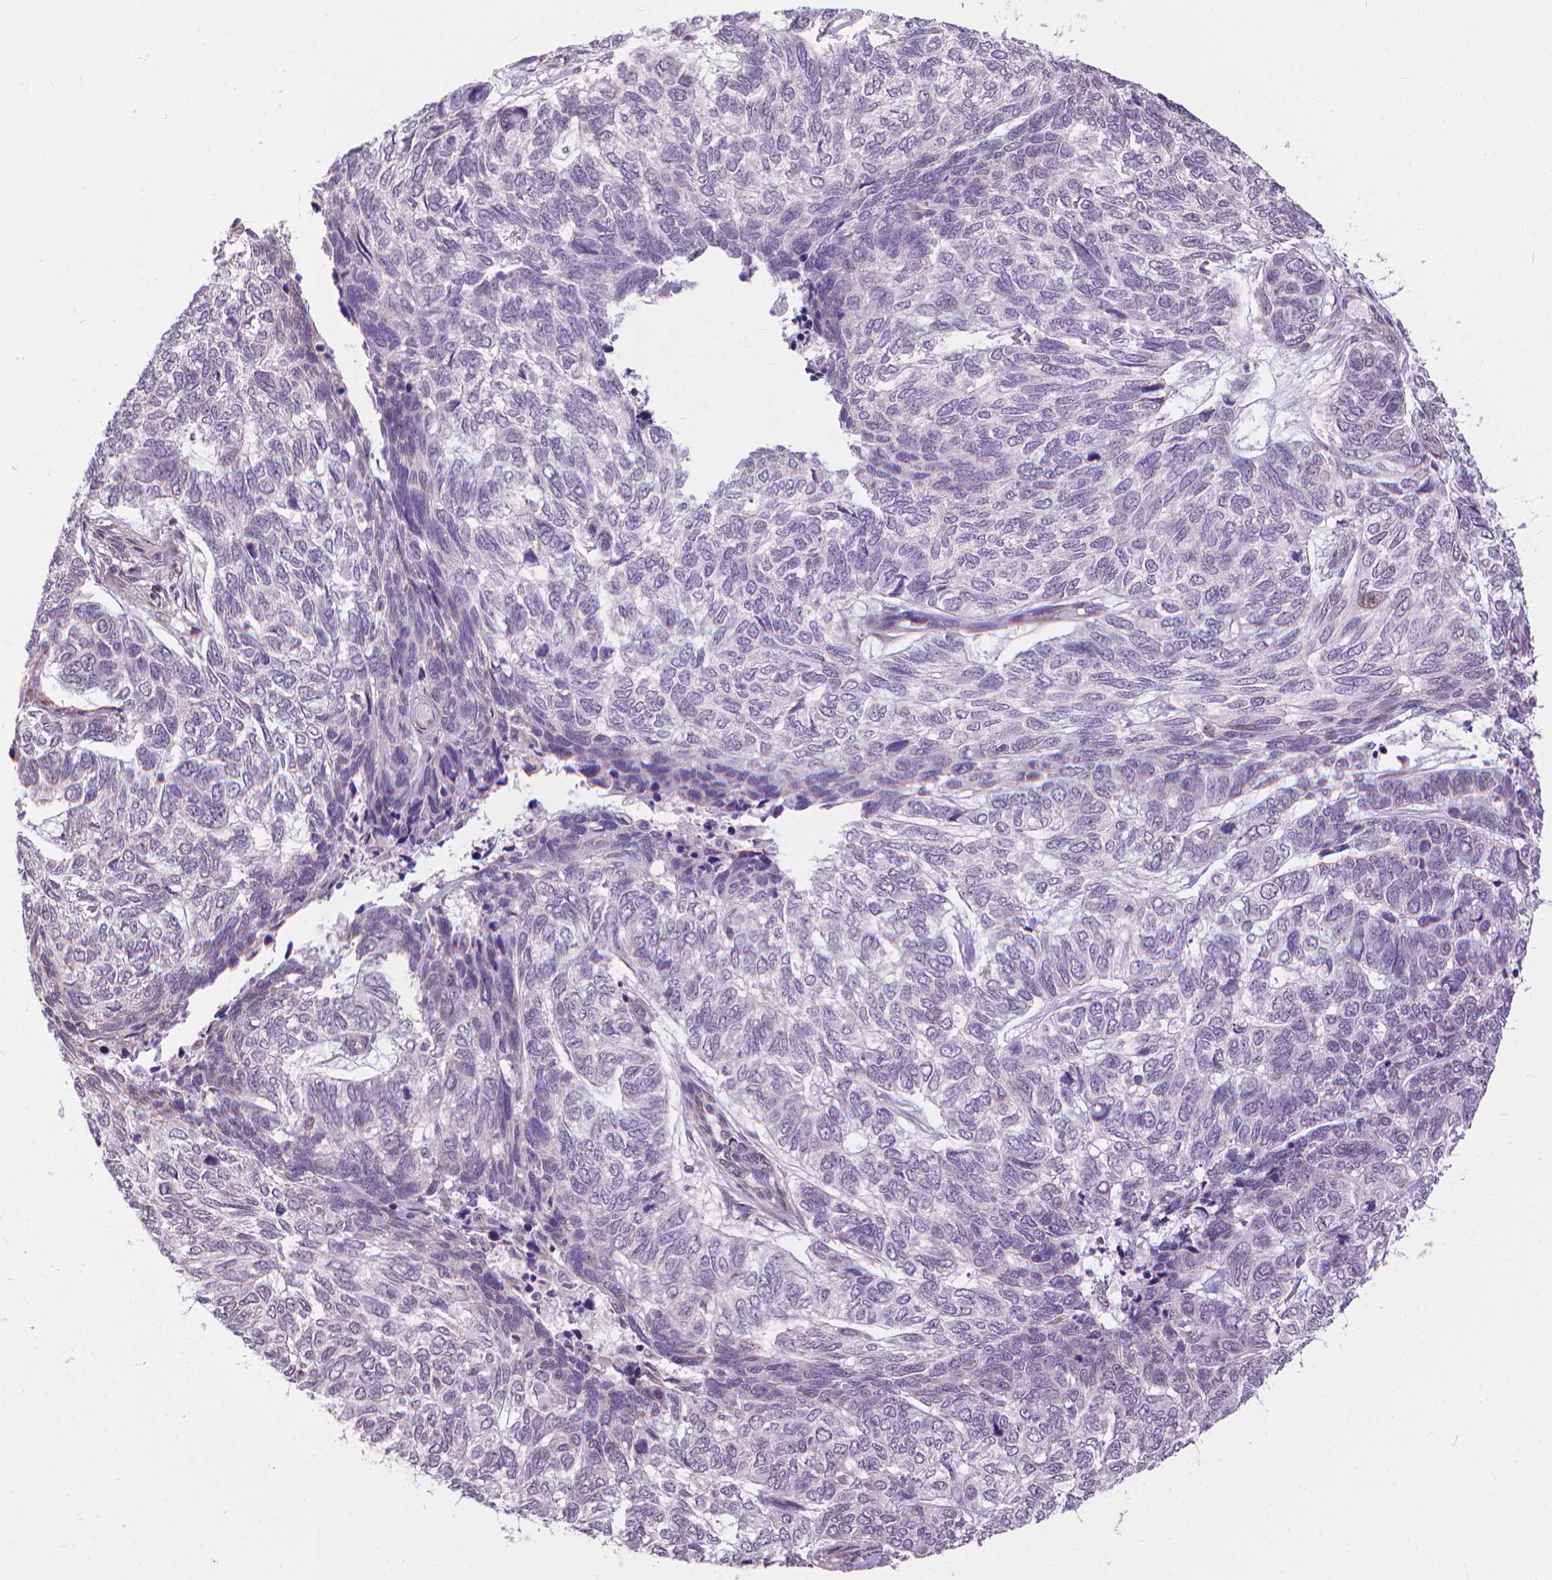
{"staining": {"intensity": "negative", "quantity": "none", "location": "none"}, "tissue": "skin cancer", "cell_type": "Tumor cells", "image_type": "cancer", "snomed": [{"axis": "morphology", "description": "Basal cell carcinoma"}, {"axis": "topography", "description": "Skin"}], "caption": "Immunohistochemistry (IHC) micrograph of human basal cell carcinoma (skin) stained for a protein (brown), which displays no expression in tumor cells. Brightfield microscopy of immunohistochemistry stained with DAB (brown) and hematoxylin (blue), captured at high magnification.", "gene": "TMEM135", "patient": {"sex": "female", "age": 65}}